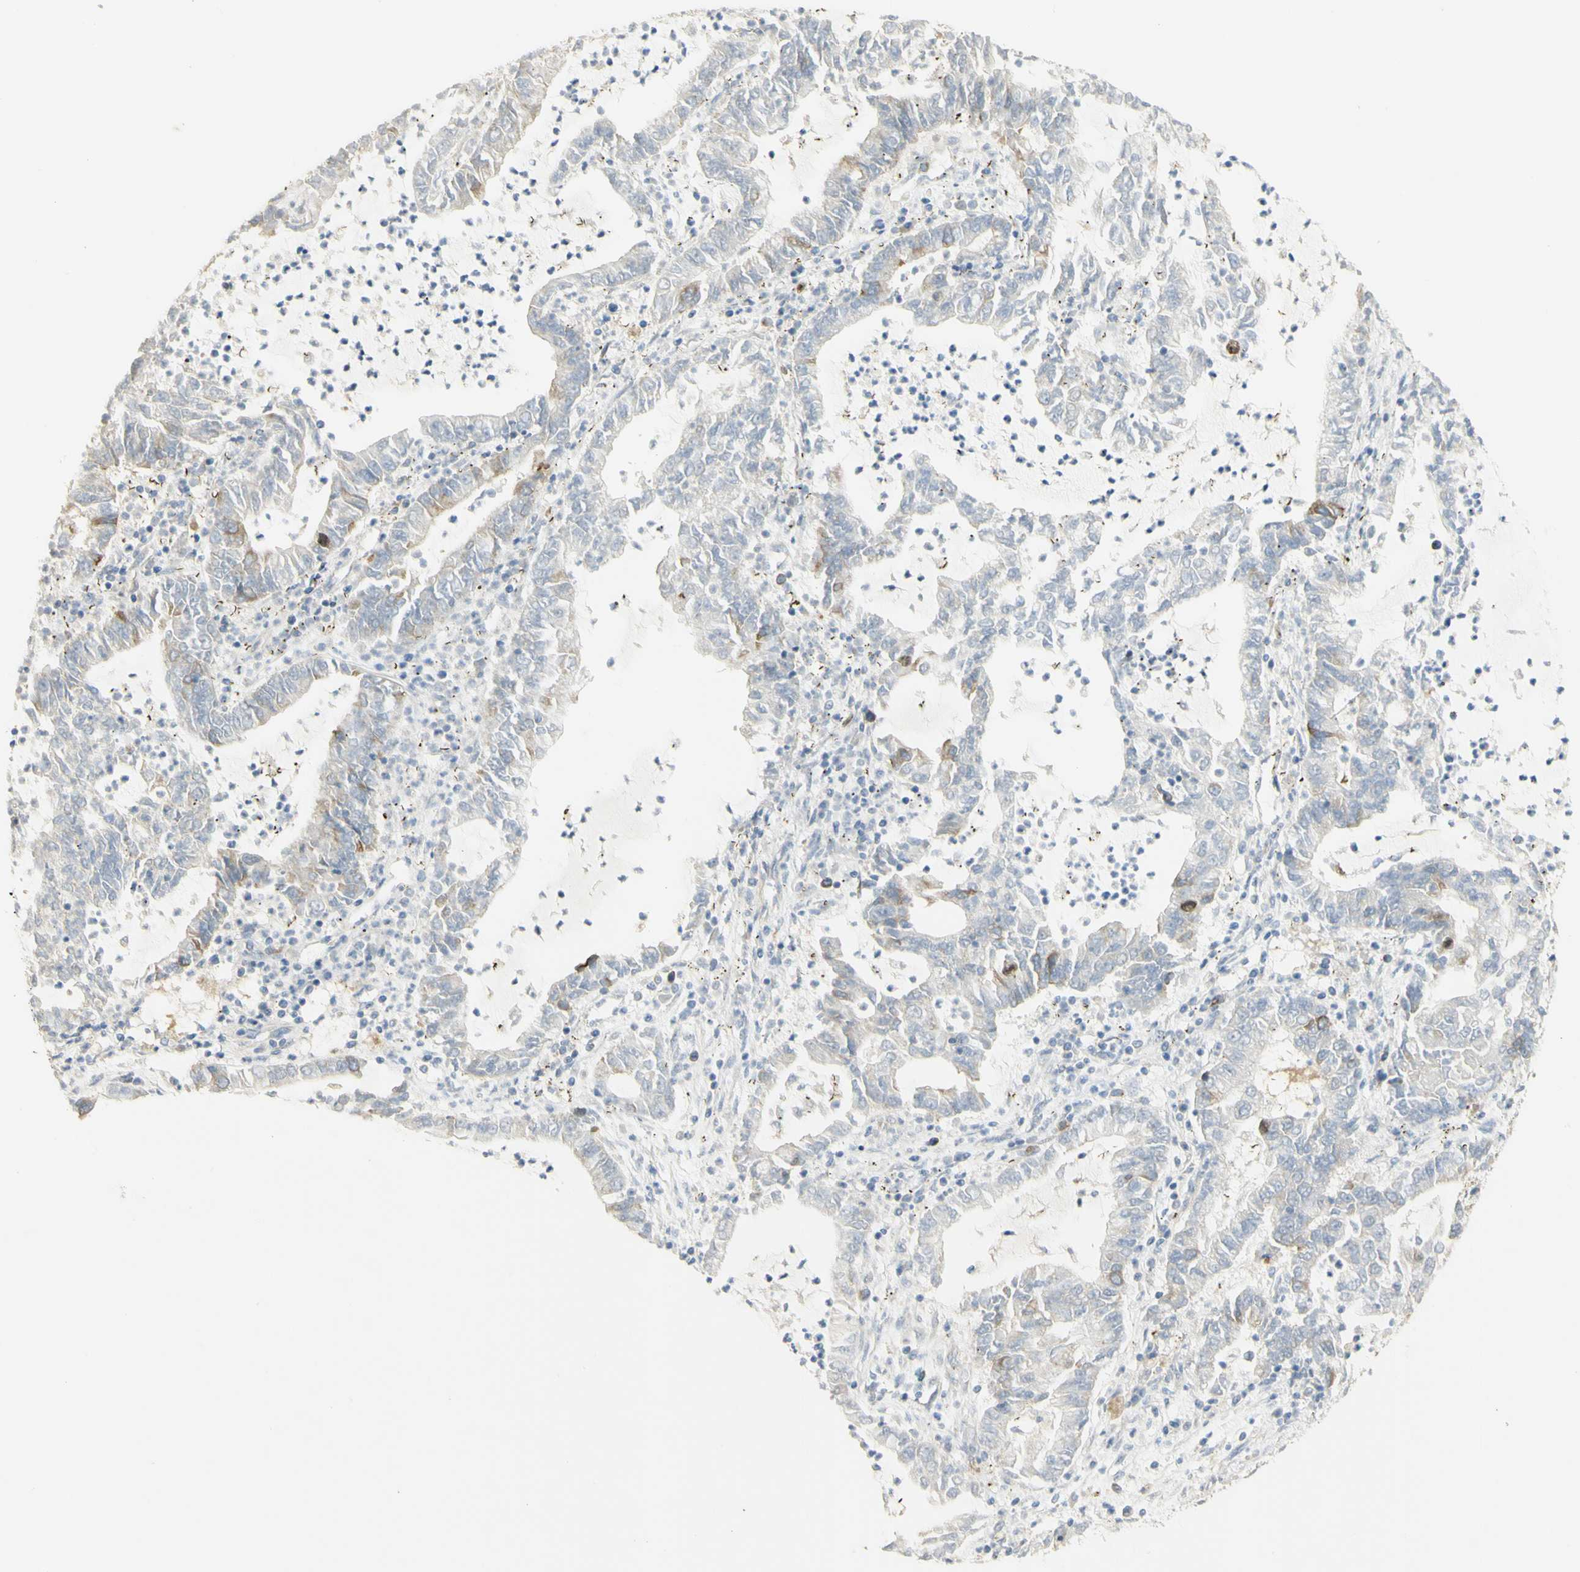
{"staining": {"intensity": "weak", "quantity": "<25%", "location": "cytoplasmic/membranous"}, "tissue": "lung cancer", "cell_type": "Tumor cells", "image_type": "cancer", "snomed": [{"axis": "morphology", "description": "Adenocarcinoma, NOS"}, {"axis": "topography", "description": "Lung"}], "caption": "High power microscopy micrograph of an IHC image of adenocarcinoma (lung), revealing no significant staining in tumor cells. The staining is performed using DAB brown chromogen with nuclei counter-stained in using hematoxylin.", "gene": "KIF11", "patient": {"sex": "female", "age": 51}}